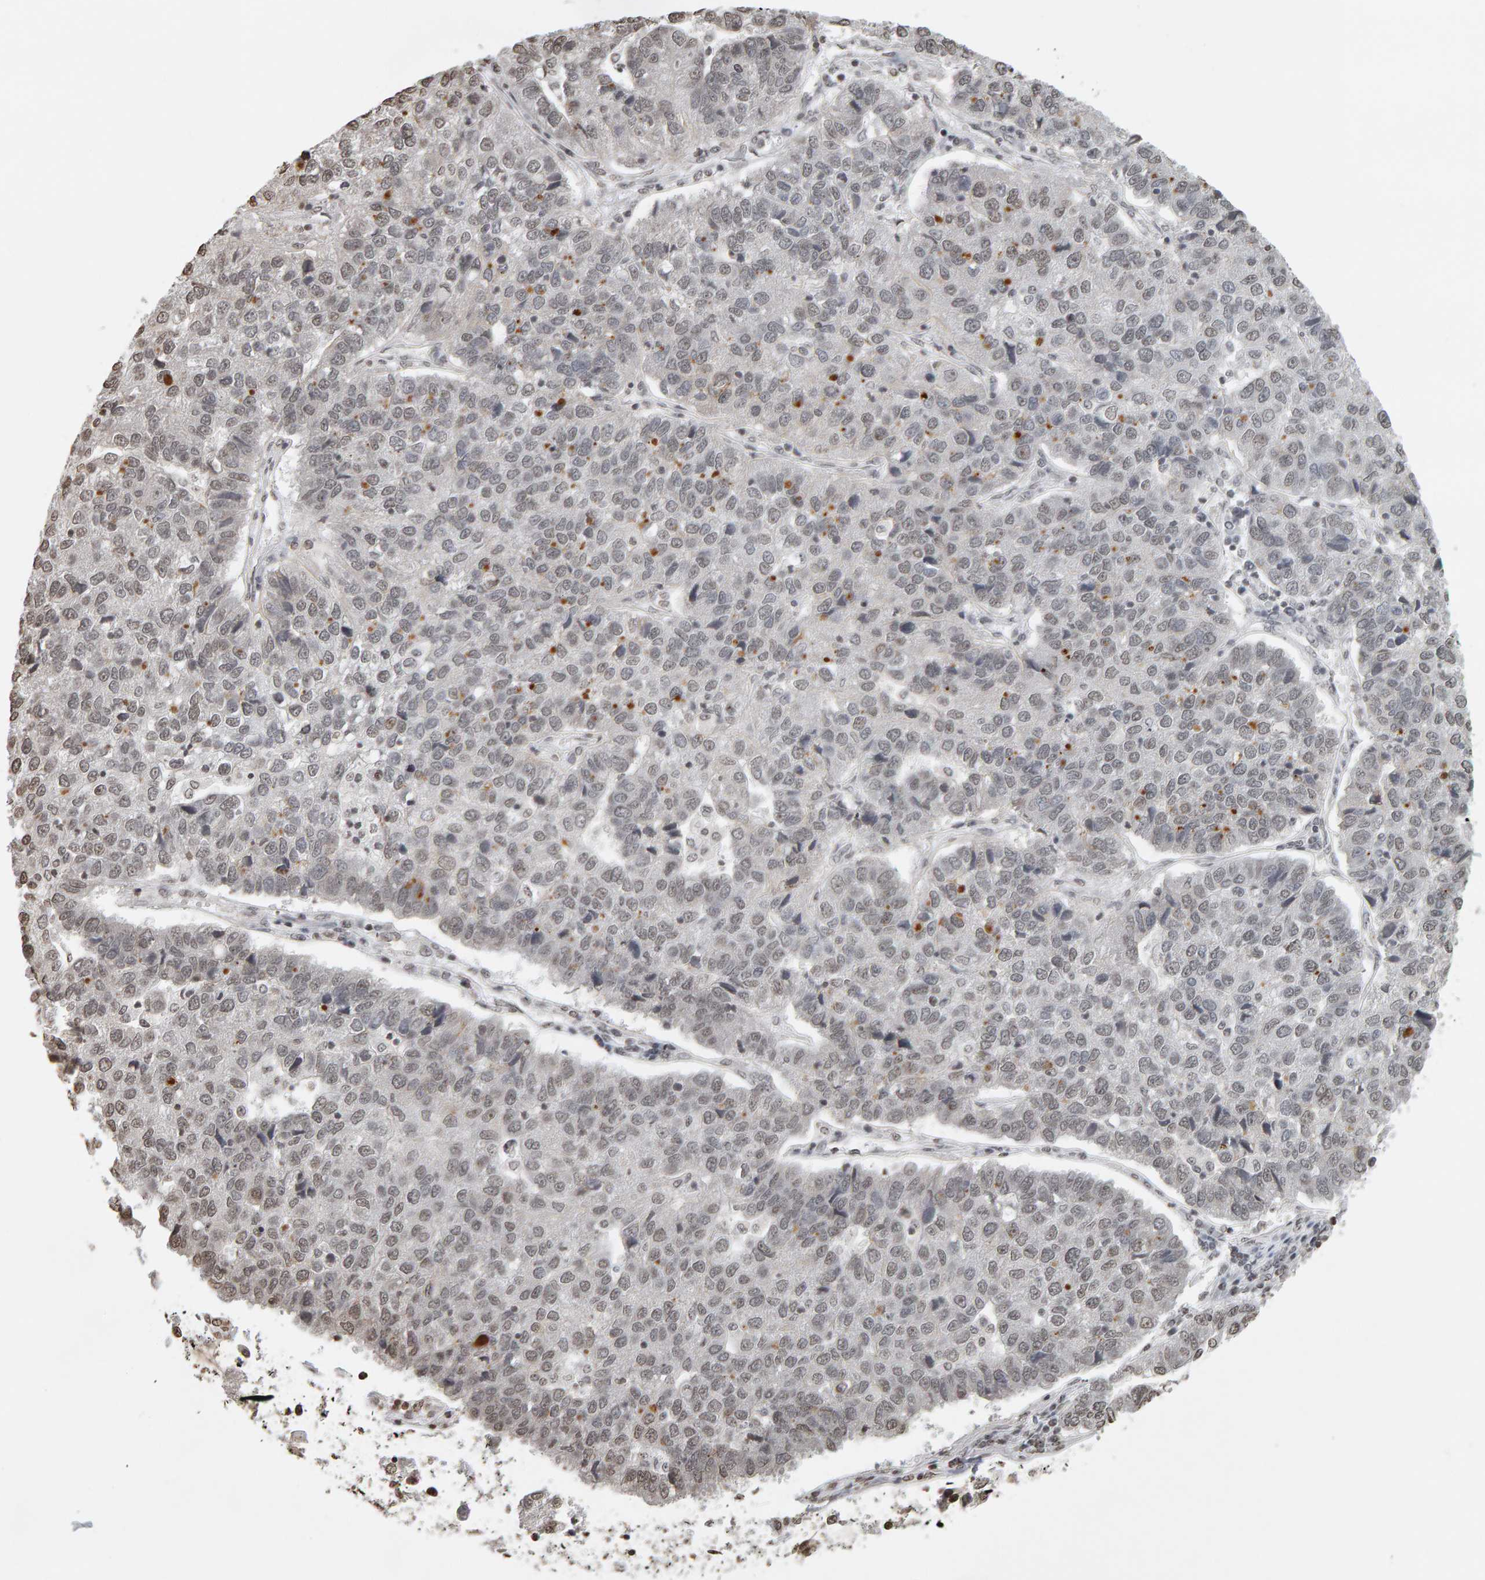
{"staining": {"intensity": "weak", "quantity": ">75%", "location": "nuclear"}, "tissue": "pancreatic cancer", "cell_type": "Tumor cells", "image_type": "cancer", "snomed": [{"axis": "morphology", "description": "Adenocarcinoma, NOS"}, {"axis": "topography", "description": "Pancreas"}], "caption": "High-magnification brightfield microscopy of adenocarcinoma (pancreatic) stained with DAB (brown) and counterstained with hematoxylin (blue). tumor cells exhibit weak nuclear staining is seen in about>75% of cells.", "gene": "AFF4", "patient": {"sex": "female", "age": 61}}